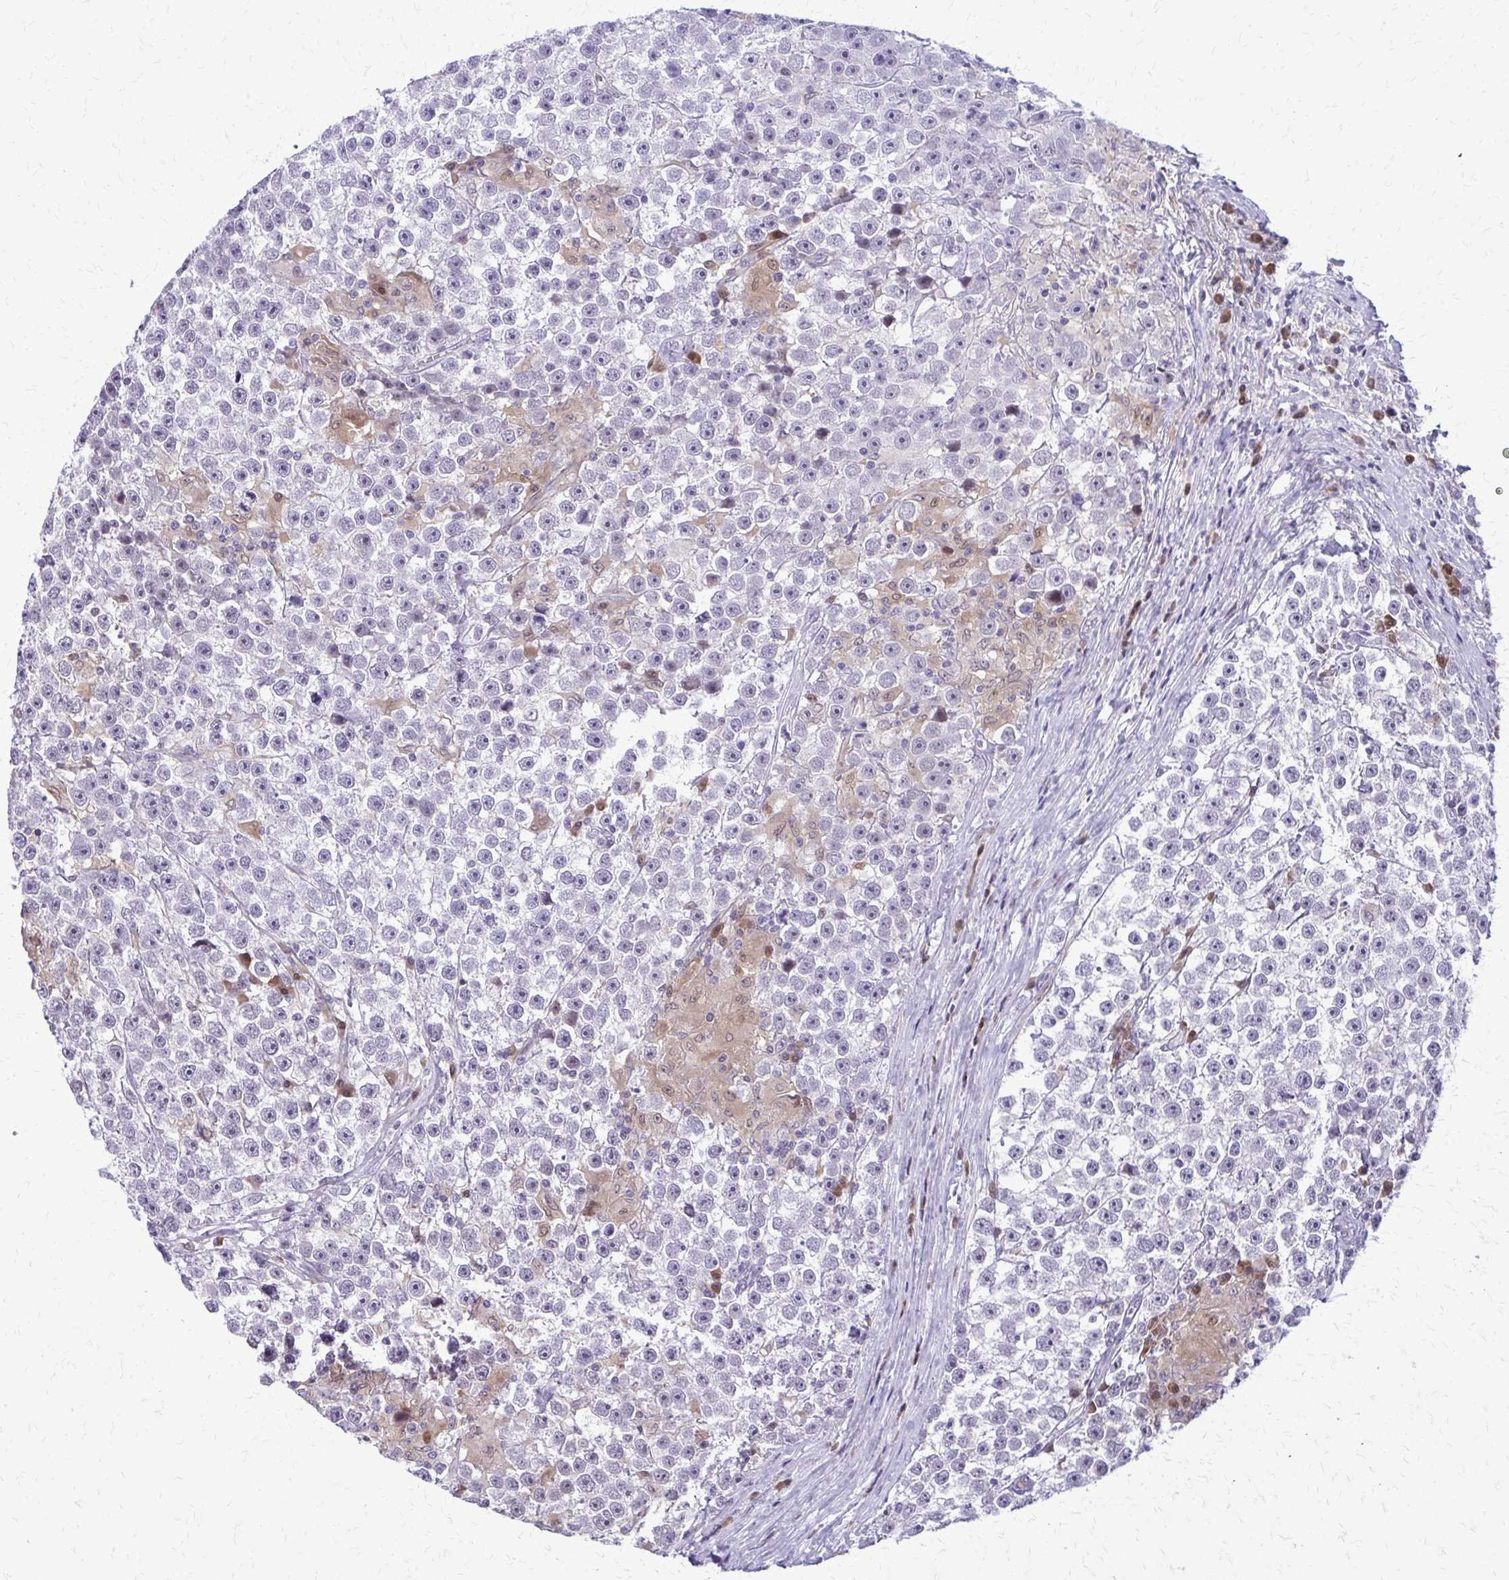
{"staining": {"intensity": "negative", "quantity": "none", "location": "none"}, "tissue": "testis cancer", "cell_type": "Tumor cells", "image_type": "cancer", "snomed": [{"axis": "morphology", "description": "Seminoma, NOS"}, {"axis": "topography", "description": "Testis"}], "caption": "Testis cancer was stained to show a protein in brown. There is no significant positivity in tumor cells.", "gene": "GLRX", "patient": {"sex": "male", "age": 31}}